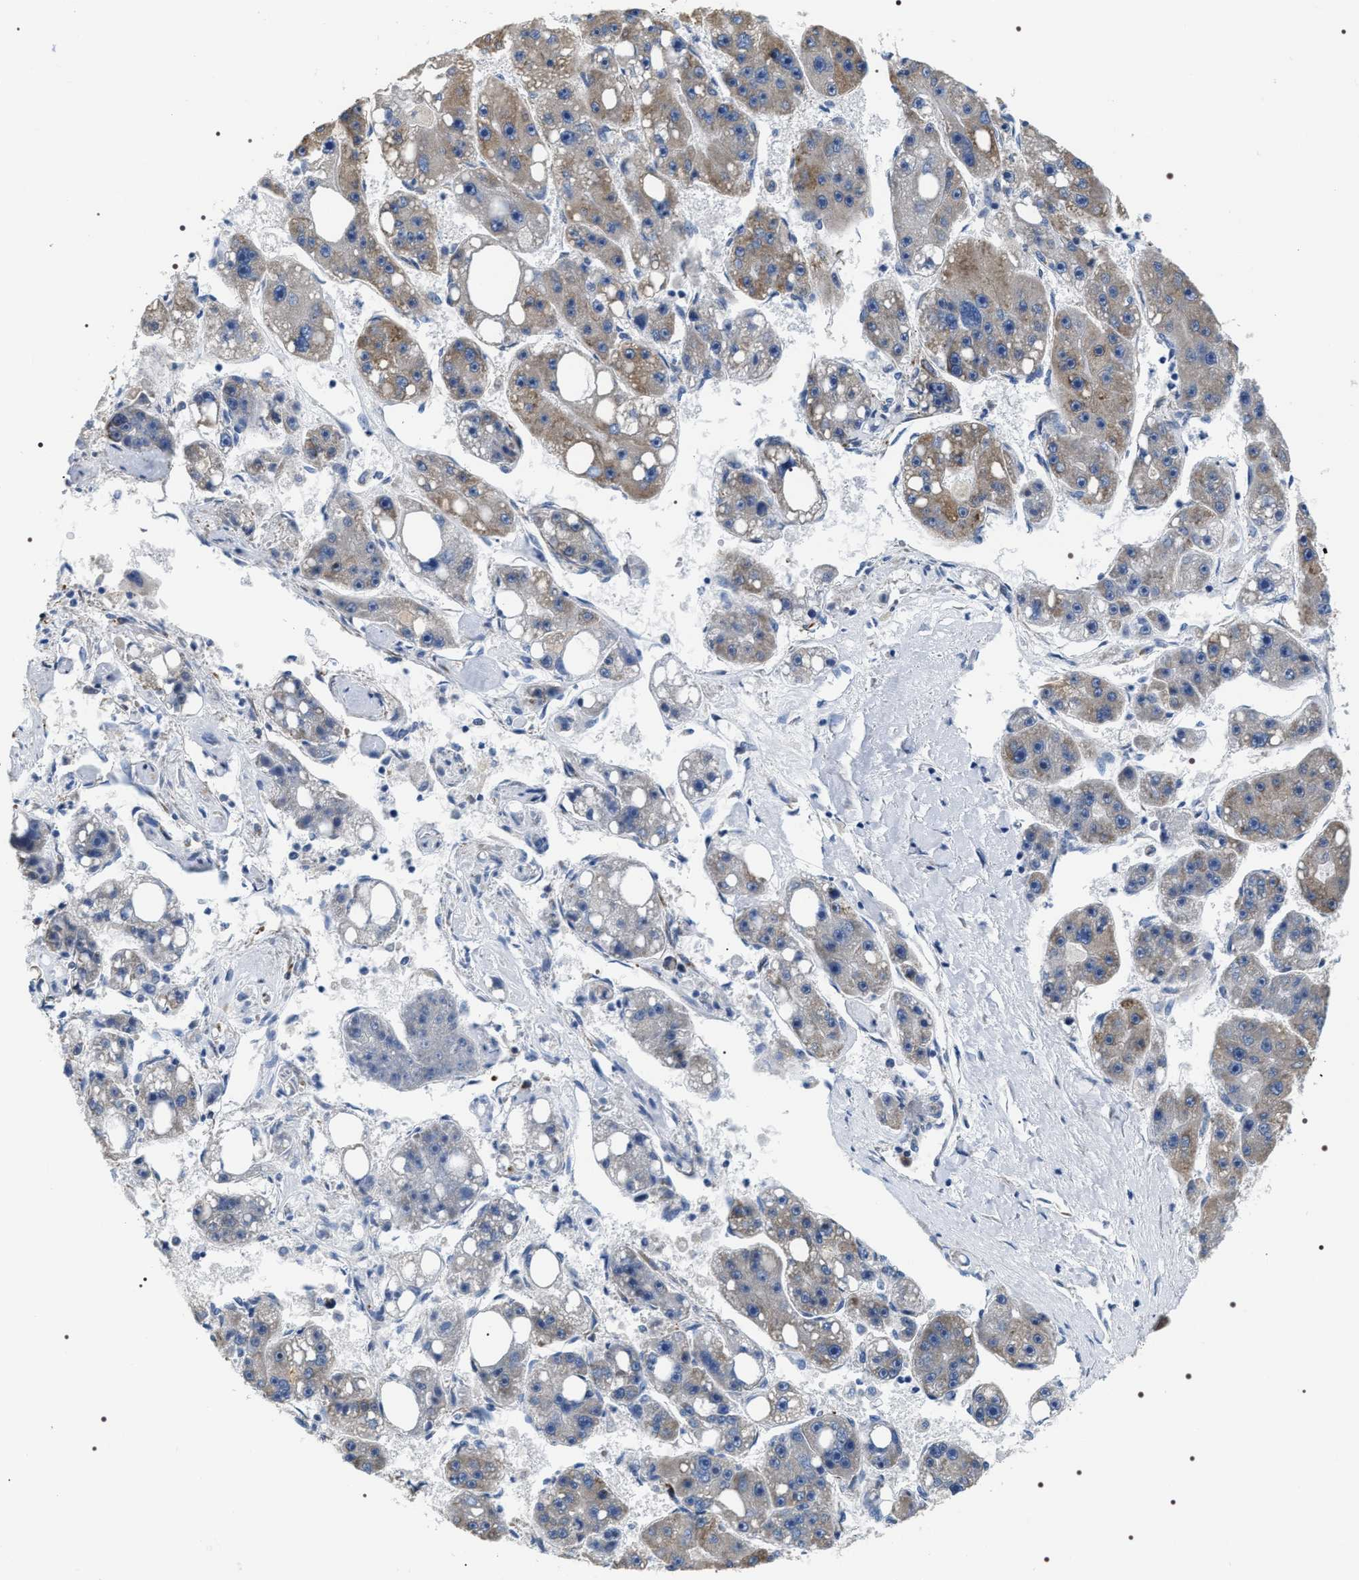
{"staining": {"intensity": "moderate", "quantity": "<25%", "location": "cytoplasmic/membranous"}, "tissue": "liver cancer", "cell_type": "Tumor cells", "image_type": "cancer", "snomed": [{"axis": "morphology", "description": "Carcinoma, Hepatocellular, NOS"}, {"axis": "topography", "description": "Liver"}], "caption": "Human liver cancer (hepatocellular carcinoma) stained with a protein marker reveals moderate staining in tumor cells.", "gene": "PKD1L1", "patient": {"sex": "female", "age": 61}}